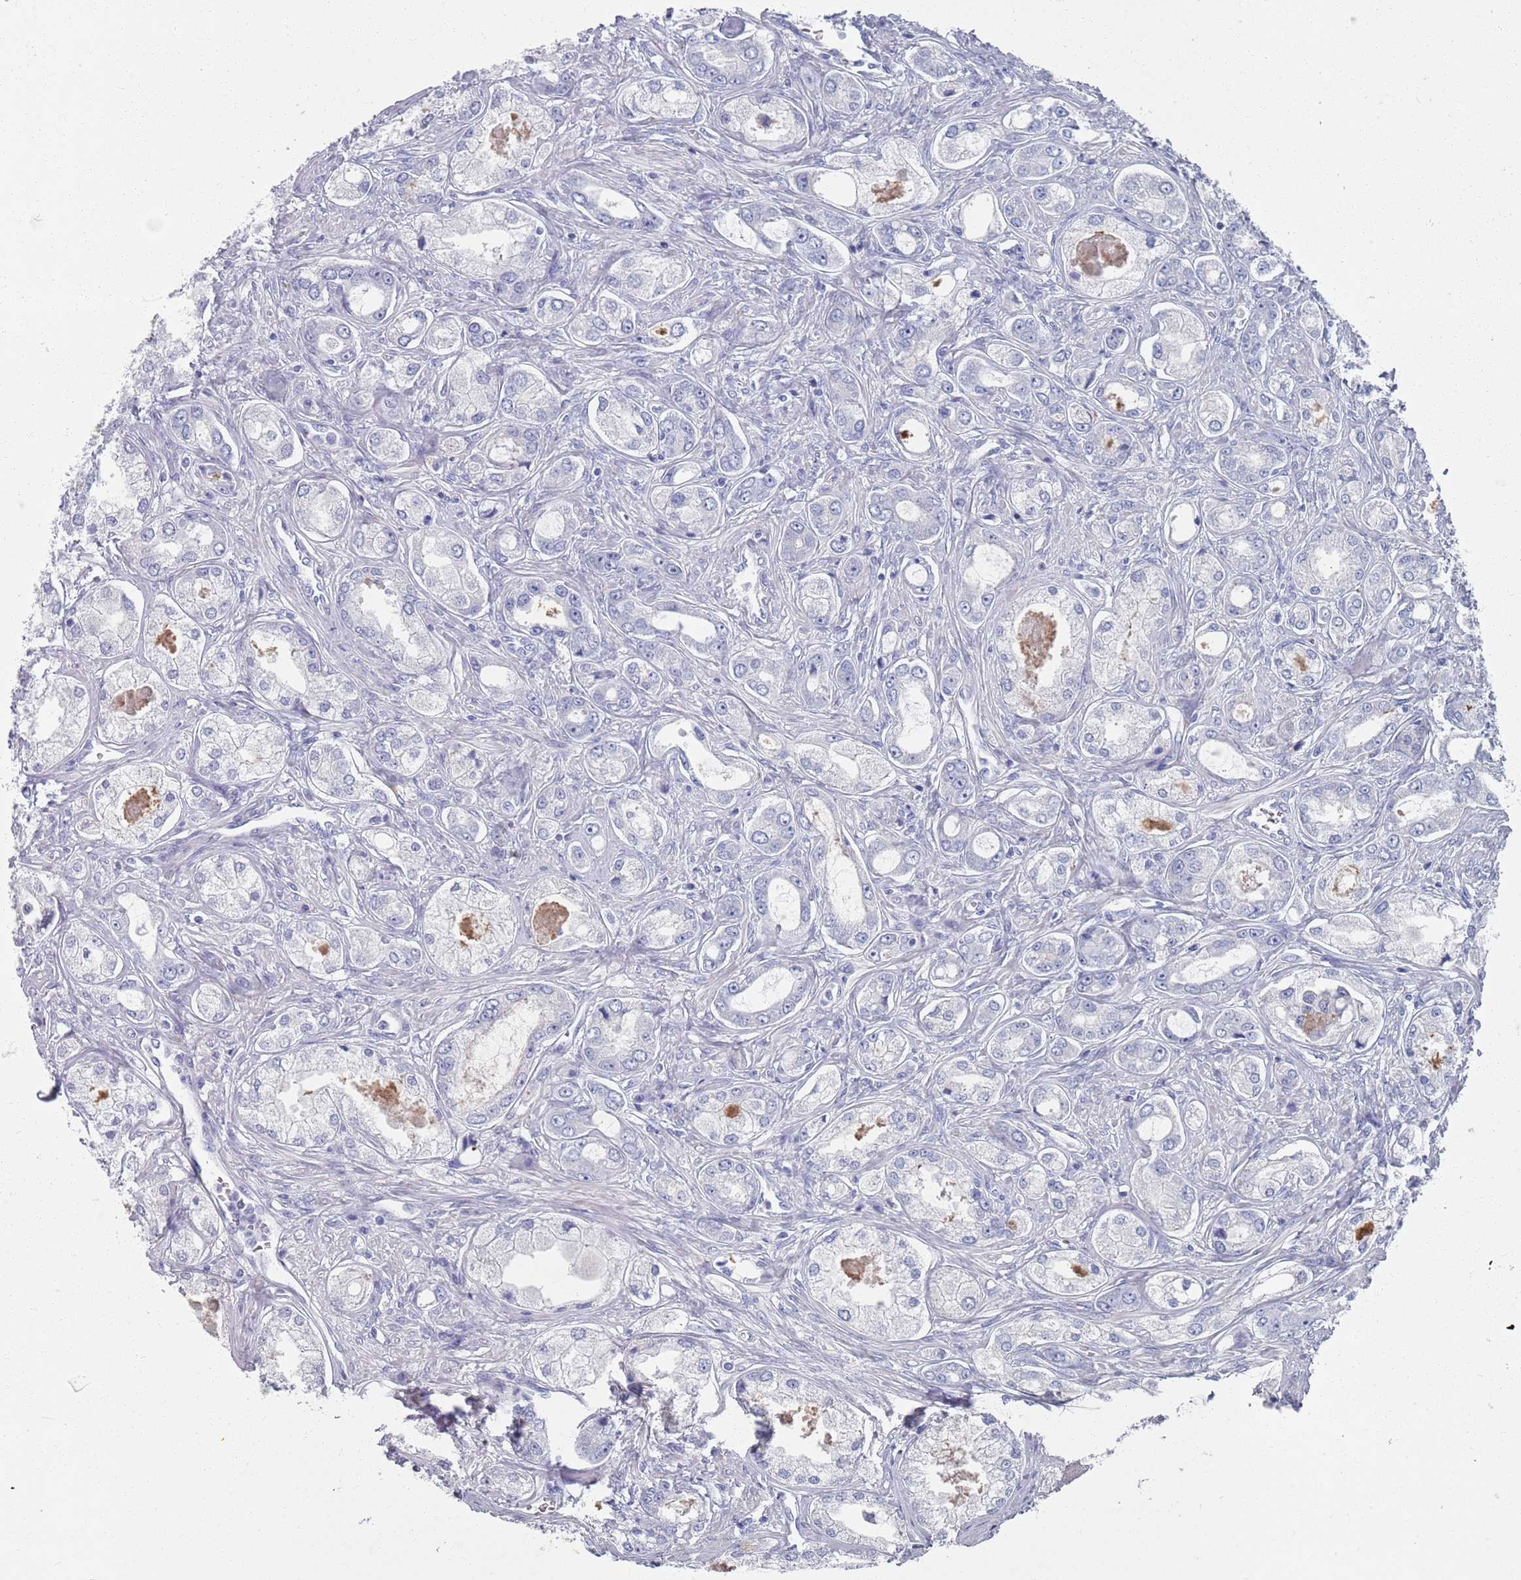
{"staining": {"intensity": "negative", "quantity": "none", "location": "none"}, "tissue": "prostate cancer", "cell_type": "Tumor cells", "image_type": "cancer", "snomed": [{"axis": "morphology", "description": "Adenocarcinoma, Low grade"}, {"axis": "topography", "description": "Prostate"}], "caption": "There is no significant positivity in tumor cells of low-grade adenocarcinoma (prostate).", "gene": "PLOD1", "patient": {"sex": "male", "age": 68}}